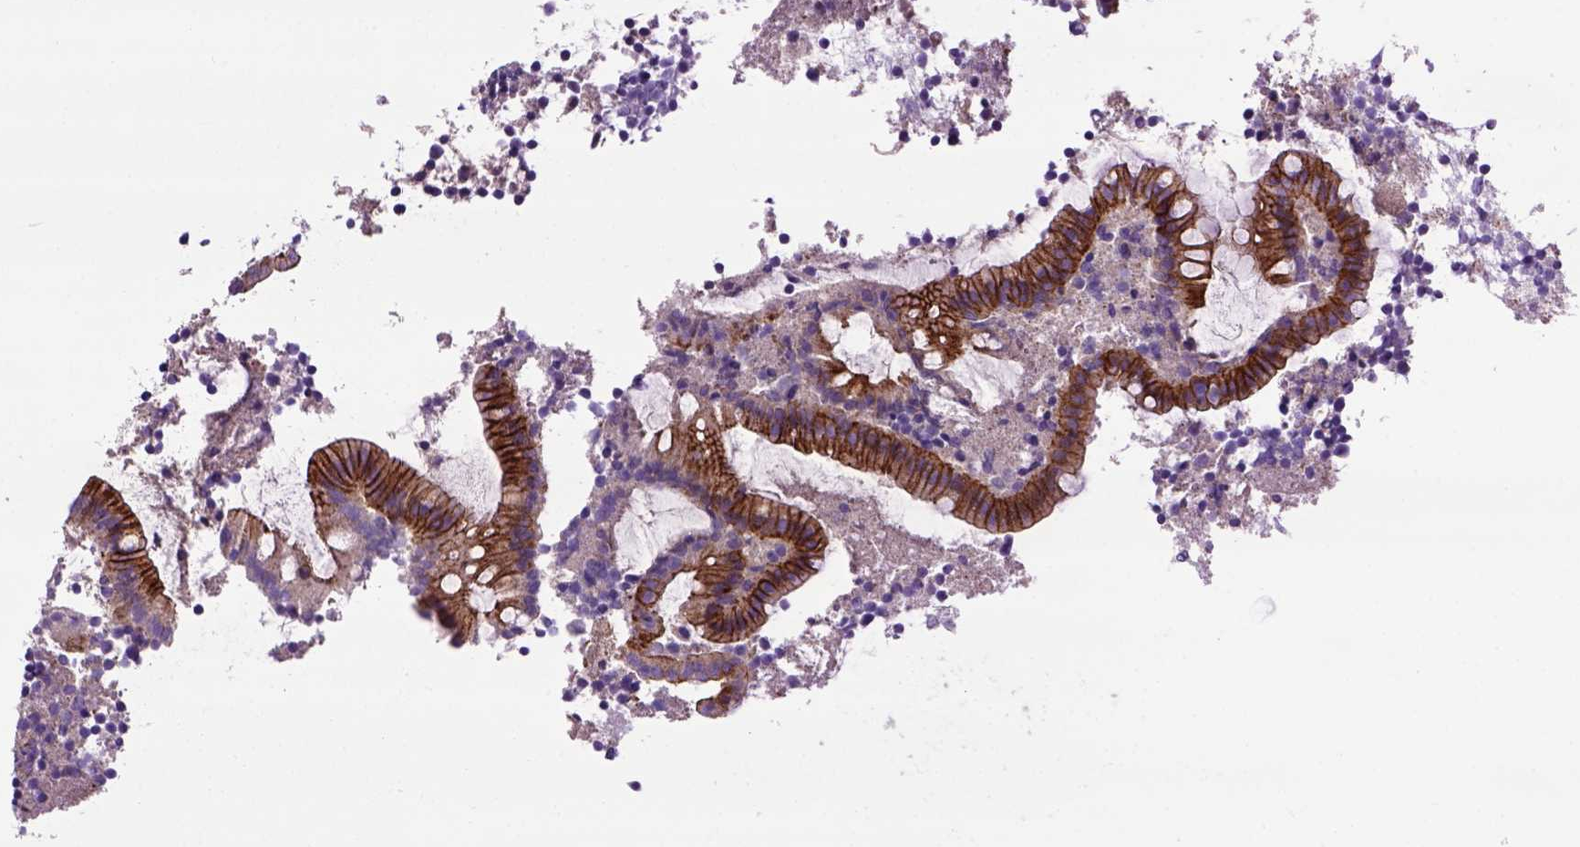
{"staining": {"intensity": "strong", "quantity": ">75%", "location": "cytoplasmic/membranous"}, "tissue": "appendix", "cell_type": "Glandular cells", "image_type": "normal", "snomed": [{"axis": "morphology", "description": "Normal tissue, NOS"}, {"axis": "topography", "description": "Appendix"}], "caption": "Immunohistochemistry of normal human appendix reveals high levels of strong cytoplasmic/membranous staining in about >75% of glandular cells. Using DAB (brown) and hematoxylin (blue) stains, captured at high magnification using brightfield microscopy.", "gene": "CDH1", "patient": {"sex": "female", "age": 32}}